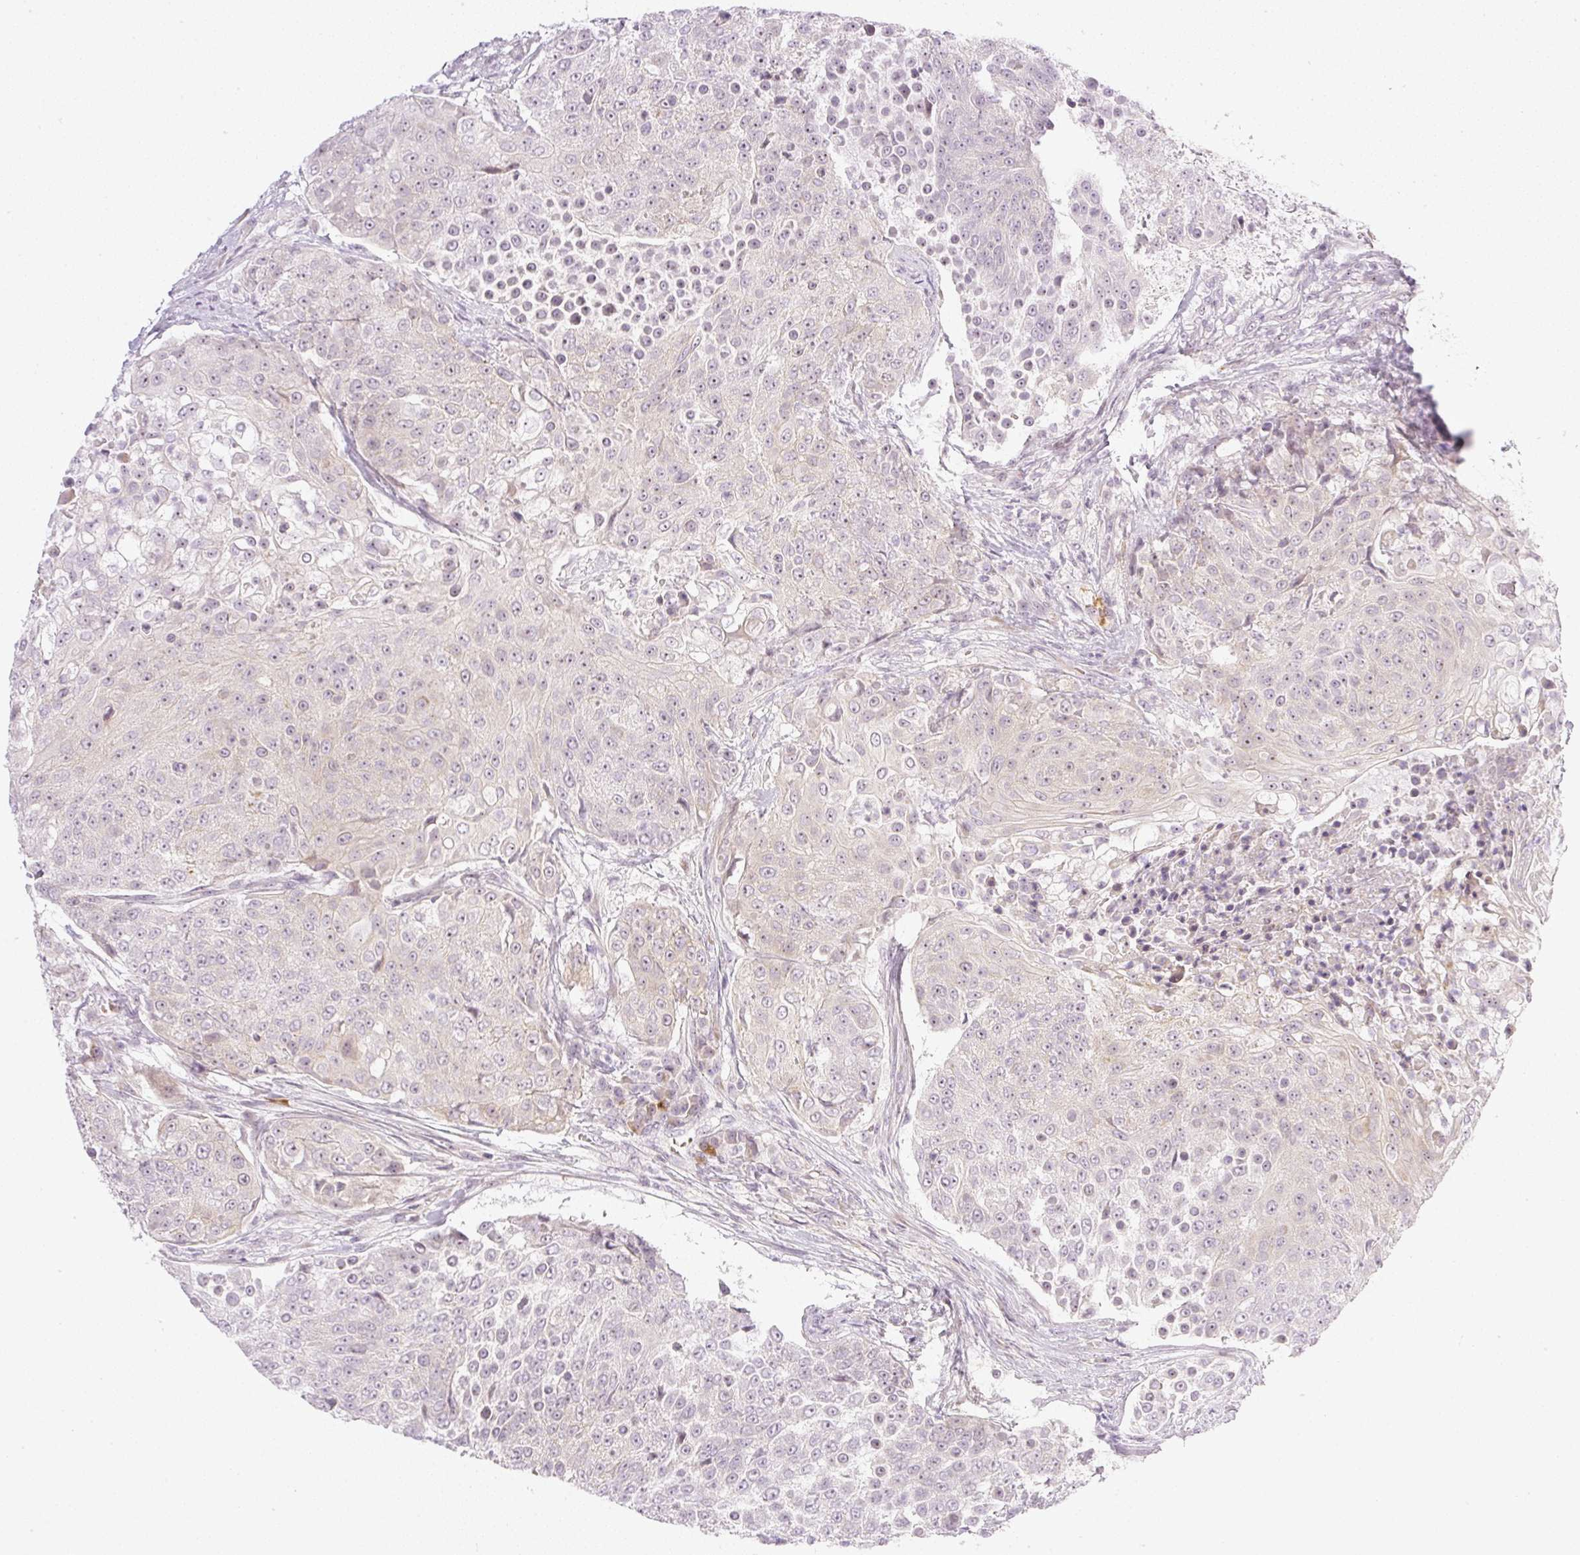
{"staining": {"intensity": "weak", "quantity": ">75%", "location": "nuclear"}, "tissue": "urothelial cancer", "cell_type": "Tumor cells", "image_type": "cancer", "snomed": [{"axis": "morphology", "description": "Urothelial carcinoma, High grade"}, {"axis": "topography", "description": "Urinary bladder"}], "caption": "About >75% of tumor cells in urothelial cancer demonstrate weak nuclear protein positivity as visualized by brown immunohistochemical staining.", "gene": "AAR2", "patient": {"sex": "female", "age": 63}}